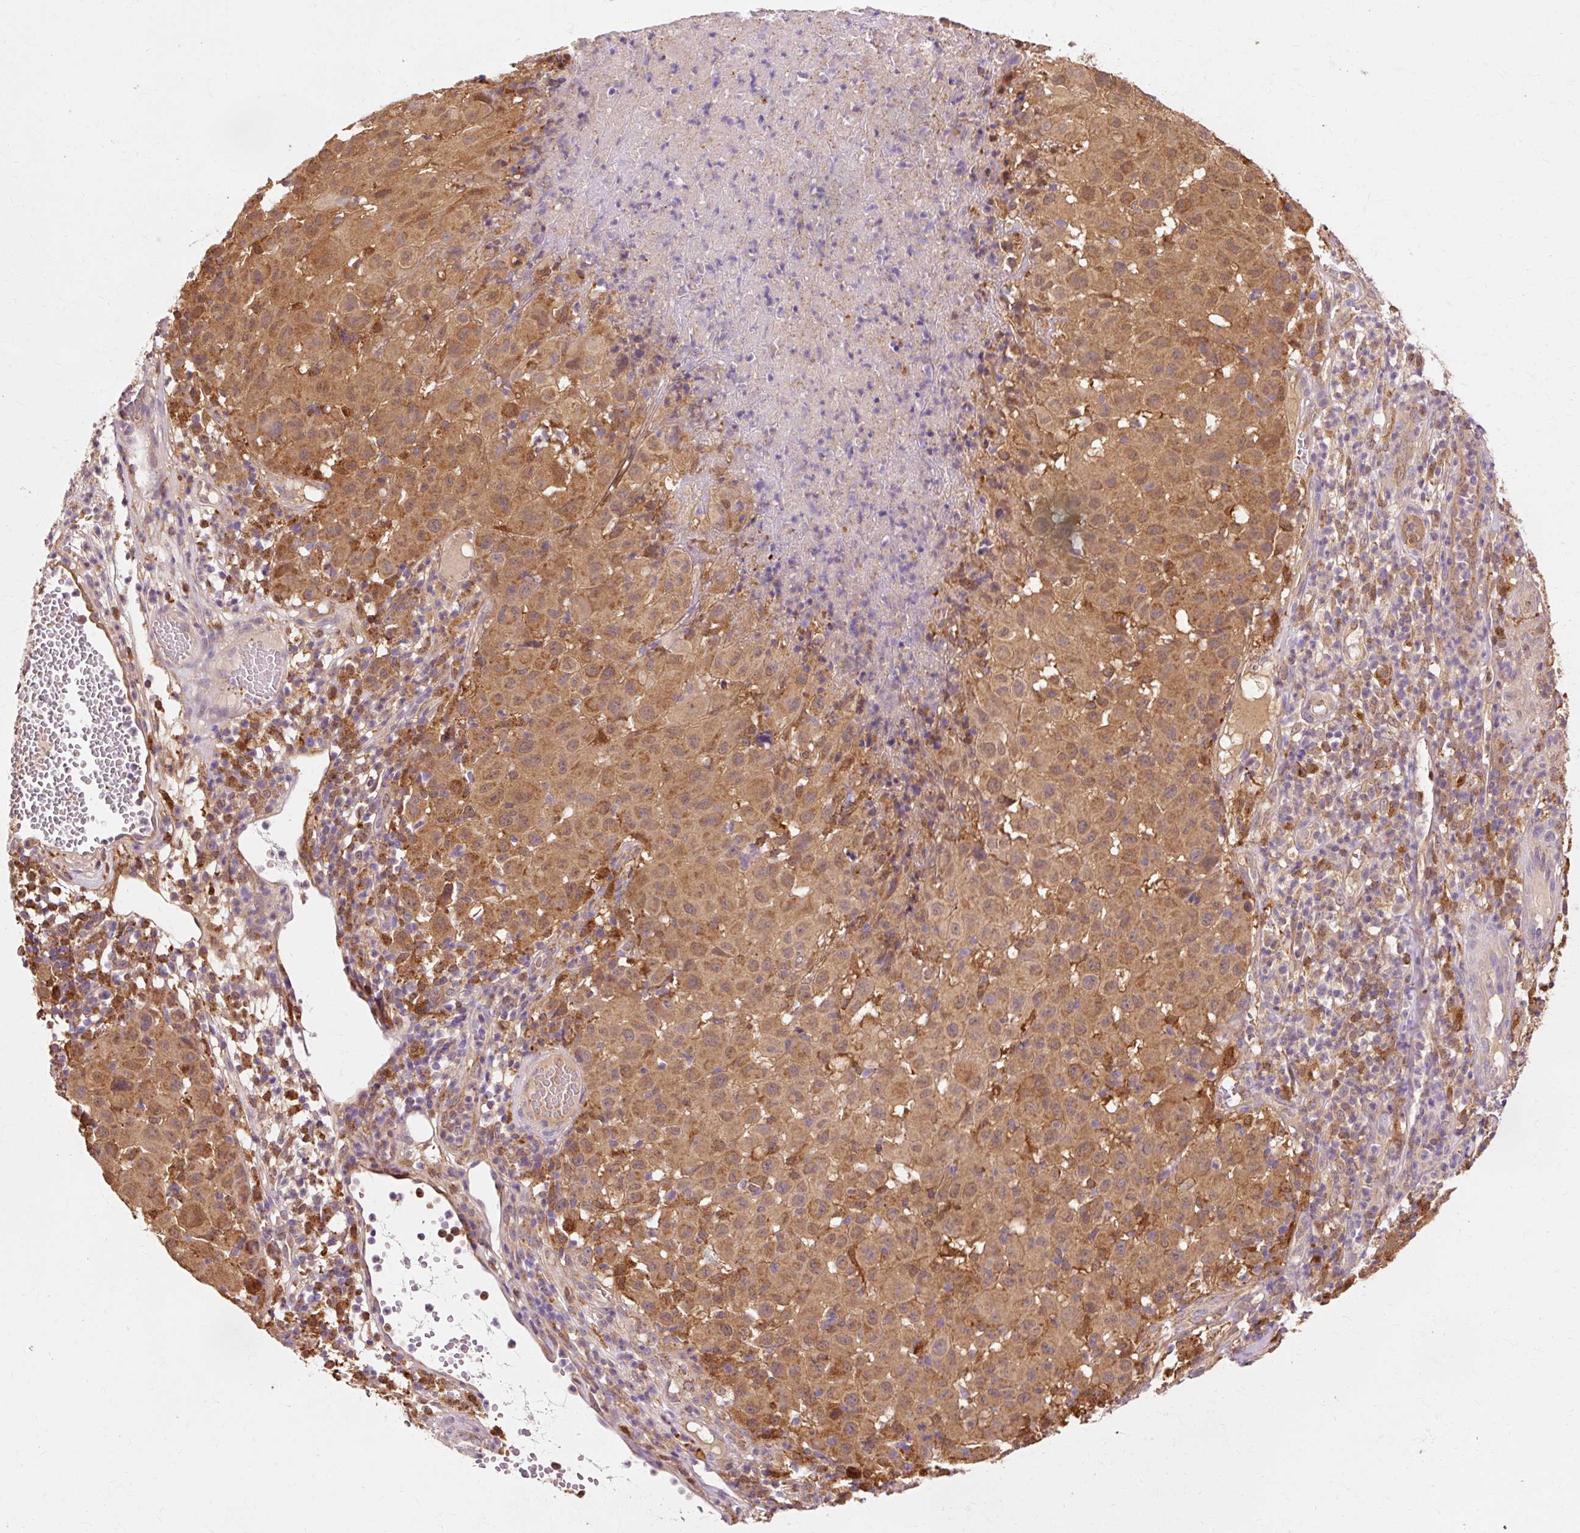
{"staining": {"intensity": "moderate", "quantity": ">75%", "location": "cytoplasmic/membranous"}, "tissue": "melanoma", "cell_type": "Tumor cells", "image_type": "cancer", "snomed": [{"axis": "morphology", "description": "Malignant melanoma, NOS"}, {"axis": "topography", "description": "Skin"}], "caption": "IHC of malignant melanoma exhibits medium levels of moderate cytoplasmic/membranous positivity in about >75% of tumor cells. The protein of interest is stained brown, and the nuclei are stained in blue (DAB IHC with brightfield microscopy, high magnification).", "gene": "GPX1", "patient": {"sex": "male", "age": 73}}